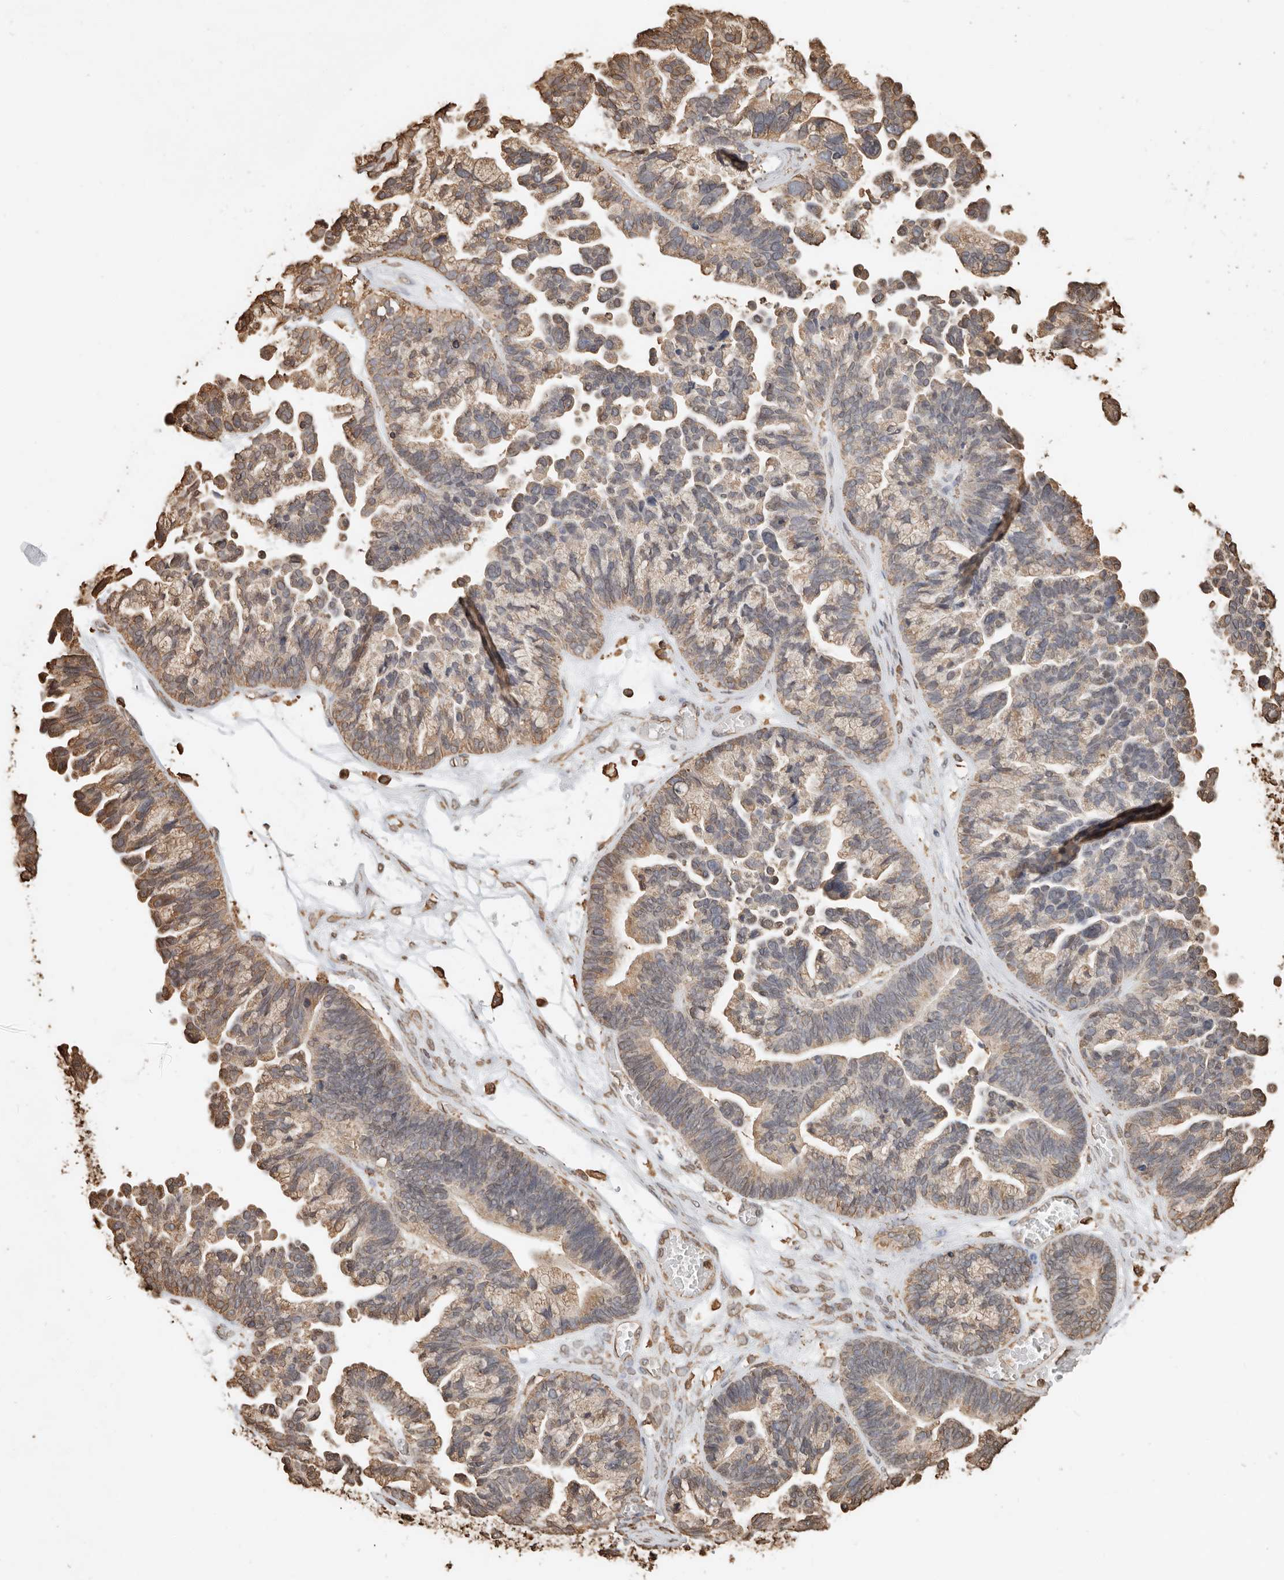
{"staining": {"intensity": "moderate", "quantity": "25%-75%", "location": "cytoplasmic/membranous"}, "tissue": "ovarian cancer", "cell_type": "Tumor cells", "image_type": "cancer", "snomed": [{"axis": "morphology", "description": "Cystadenocarcinoma, serous, NOS"}, {"axis": "topography", "description": "Ovary"}], "caption": "Protein staining of ovarian serous cystadenocarcinoma tissue exhibits moderate cytoplasmic/membranous staining in about 25%-75% of tumor cells.", "gene": "ARHGEF10L", "patient": {"sex": "female", "age": 56}}